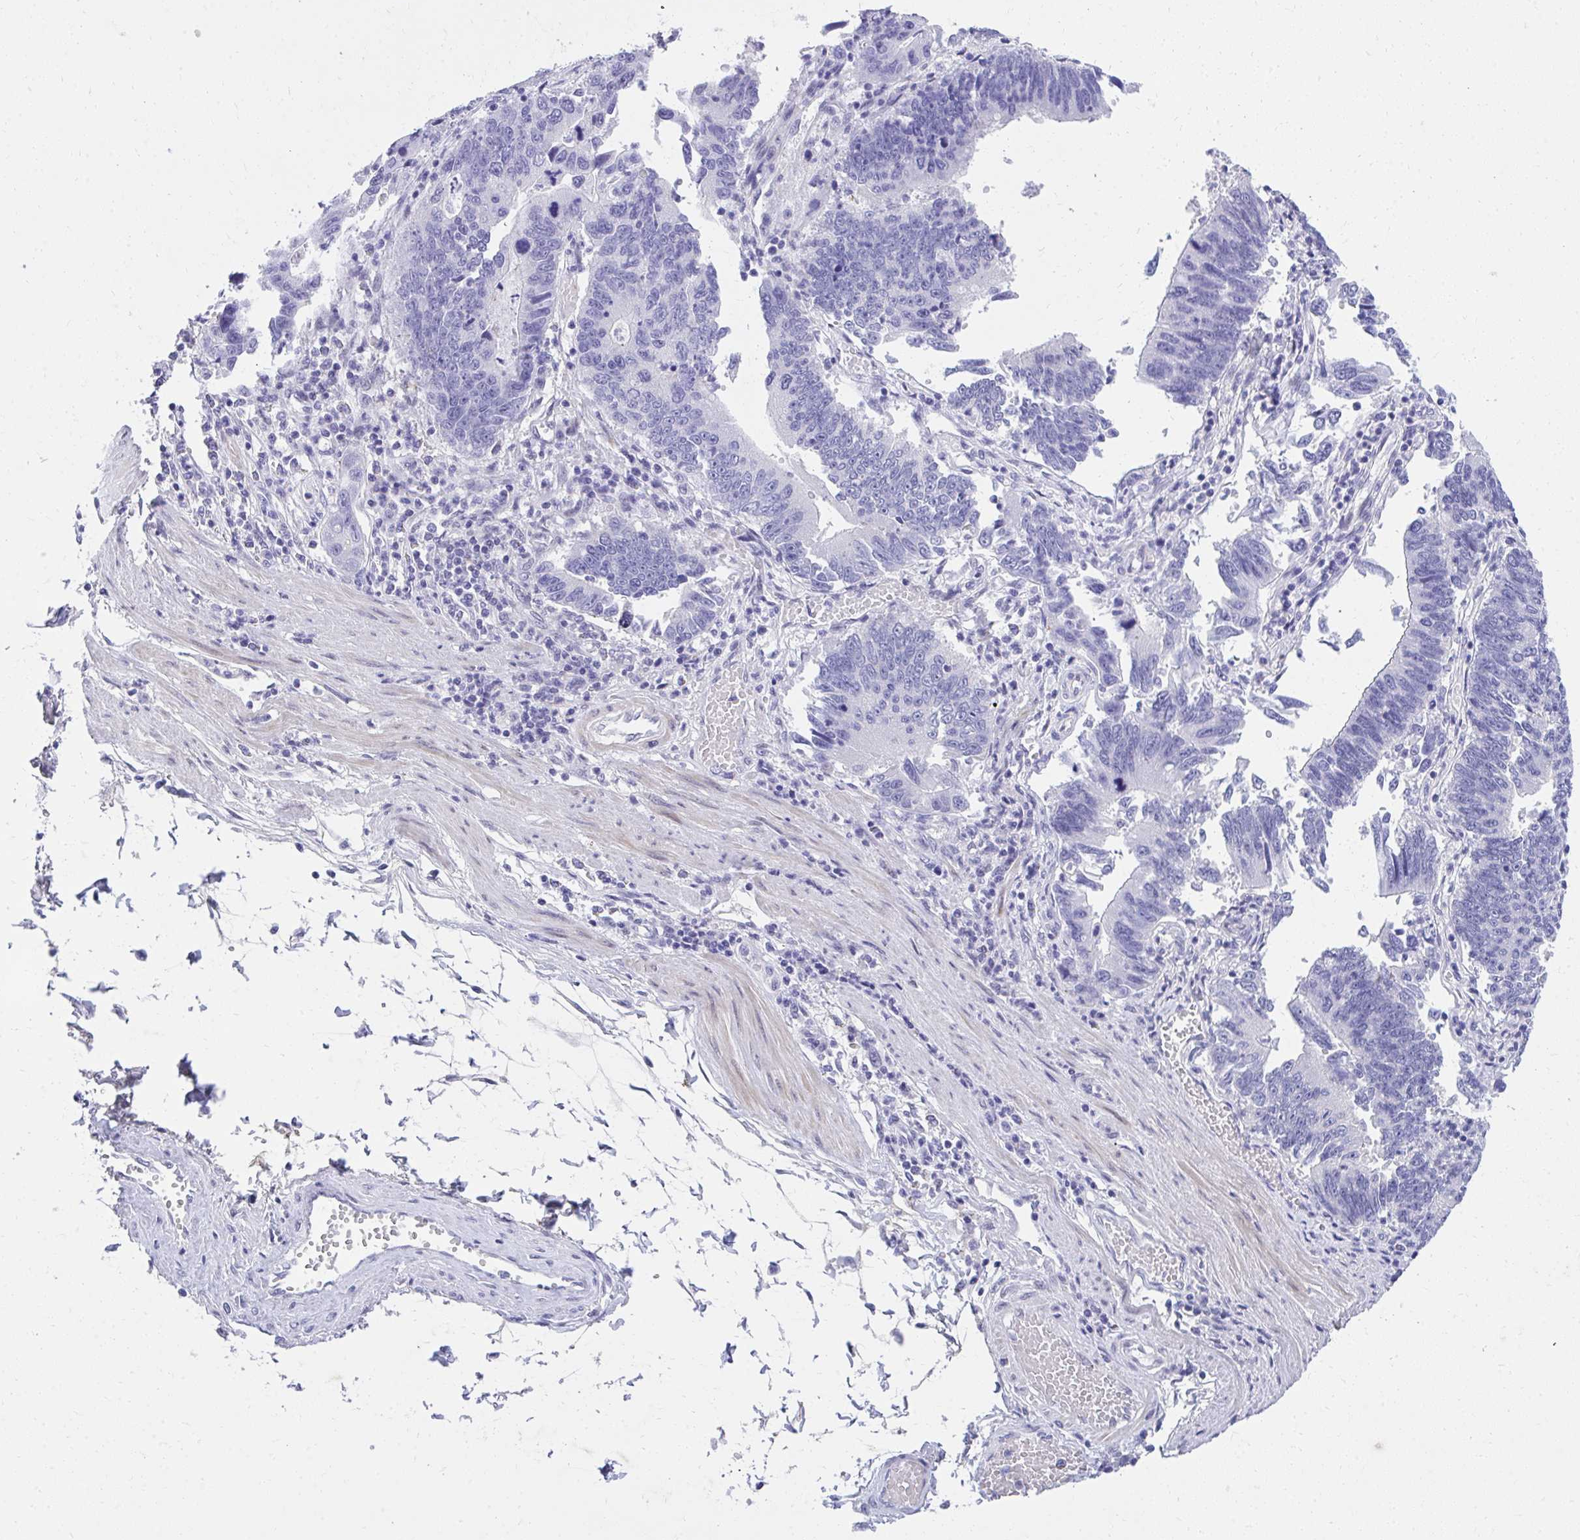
{"staining": {"intensity": "negative", "quantity": "none", "location": "none"}, "tissue": "stomach cancer", "cell_type": "Tumor cells", "image_type": "cancer", "snomed": [{"axis": "morphology", "description": "Adenocarcinoma, NOS"}, {"axis": "topography", "description": "Stomach"}], "caption": "The image reveals no significant staining in tumor cells of stomach cancer. (IHC, brightfield microscopy, high magnification).", "gene": "KLK1", "patient": {"sex": "male", "age": 59}}